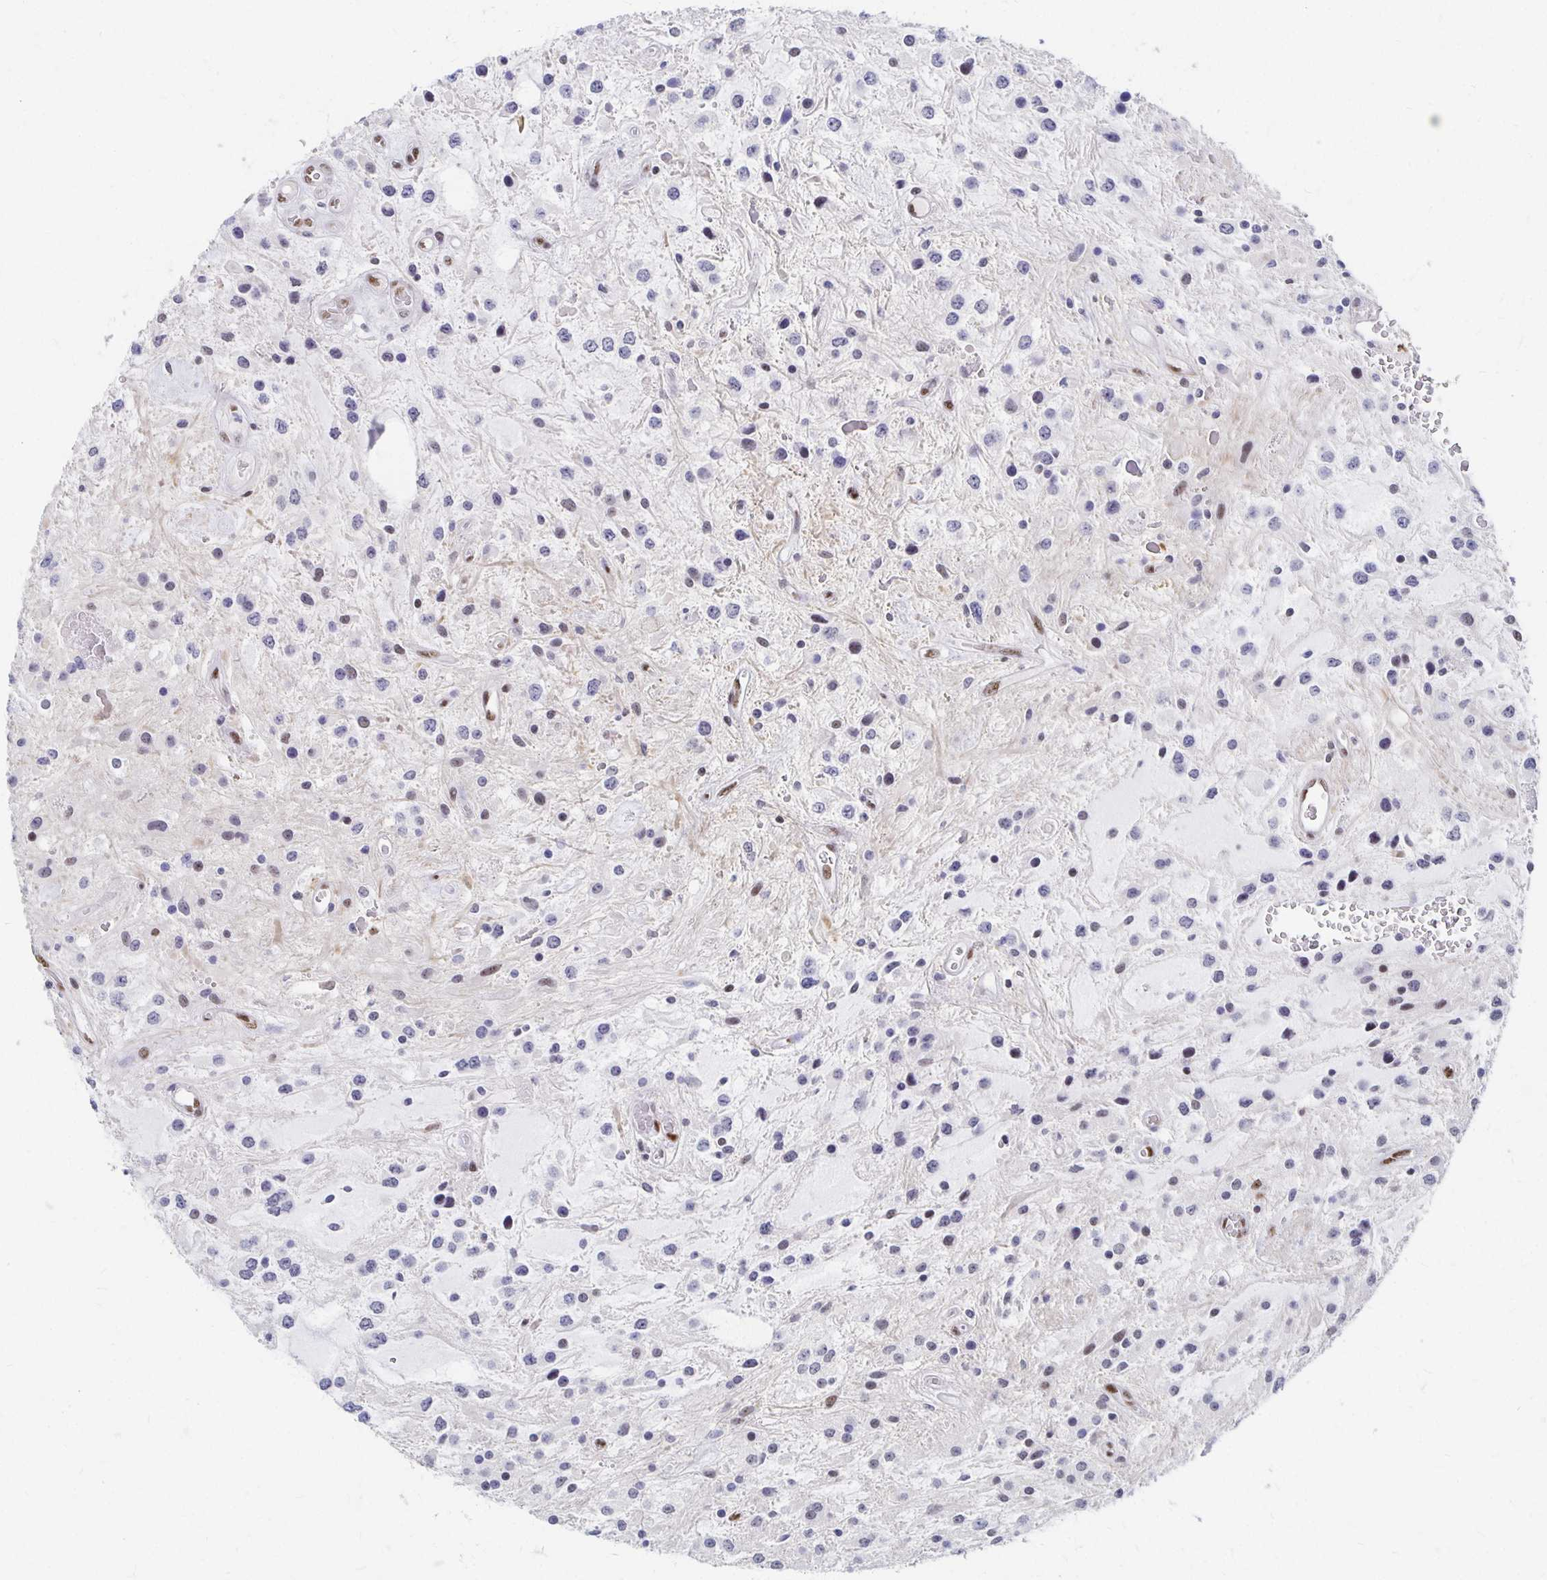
{"staining": {"intensity": "negative", "quantity": "none", "location": "none"}, "tissue": "glioma", "cell_type": "Tumor cells", "image_type": "cancer", "snomed": [{"axis": "morphology", "description": "Glioma, malignant, Low grade"}, {"axis": "topography", "description": "Cerebellum"}], "caption": "This is a histopathology image of immunohistochemistry (IHC) staining of glioma, which shows no expression in tumor cells. (Brightfield microscopy of DAB (3,3'-diaminobenzidine) immunohistochemistry at high magnification).", "gene": "CLIC3", "patient": {"sex": "female", "age": 14}}